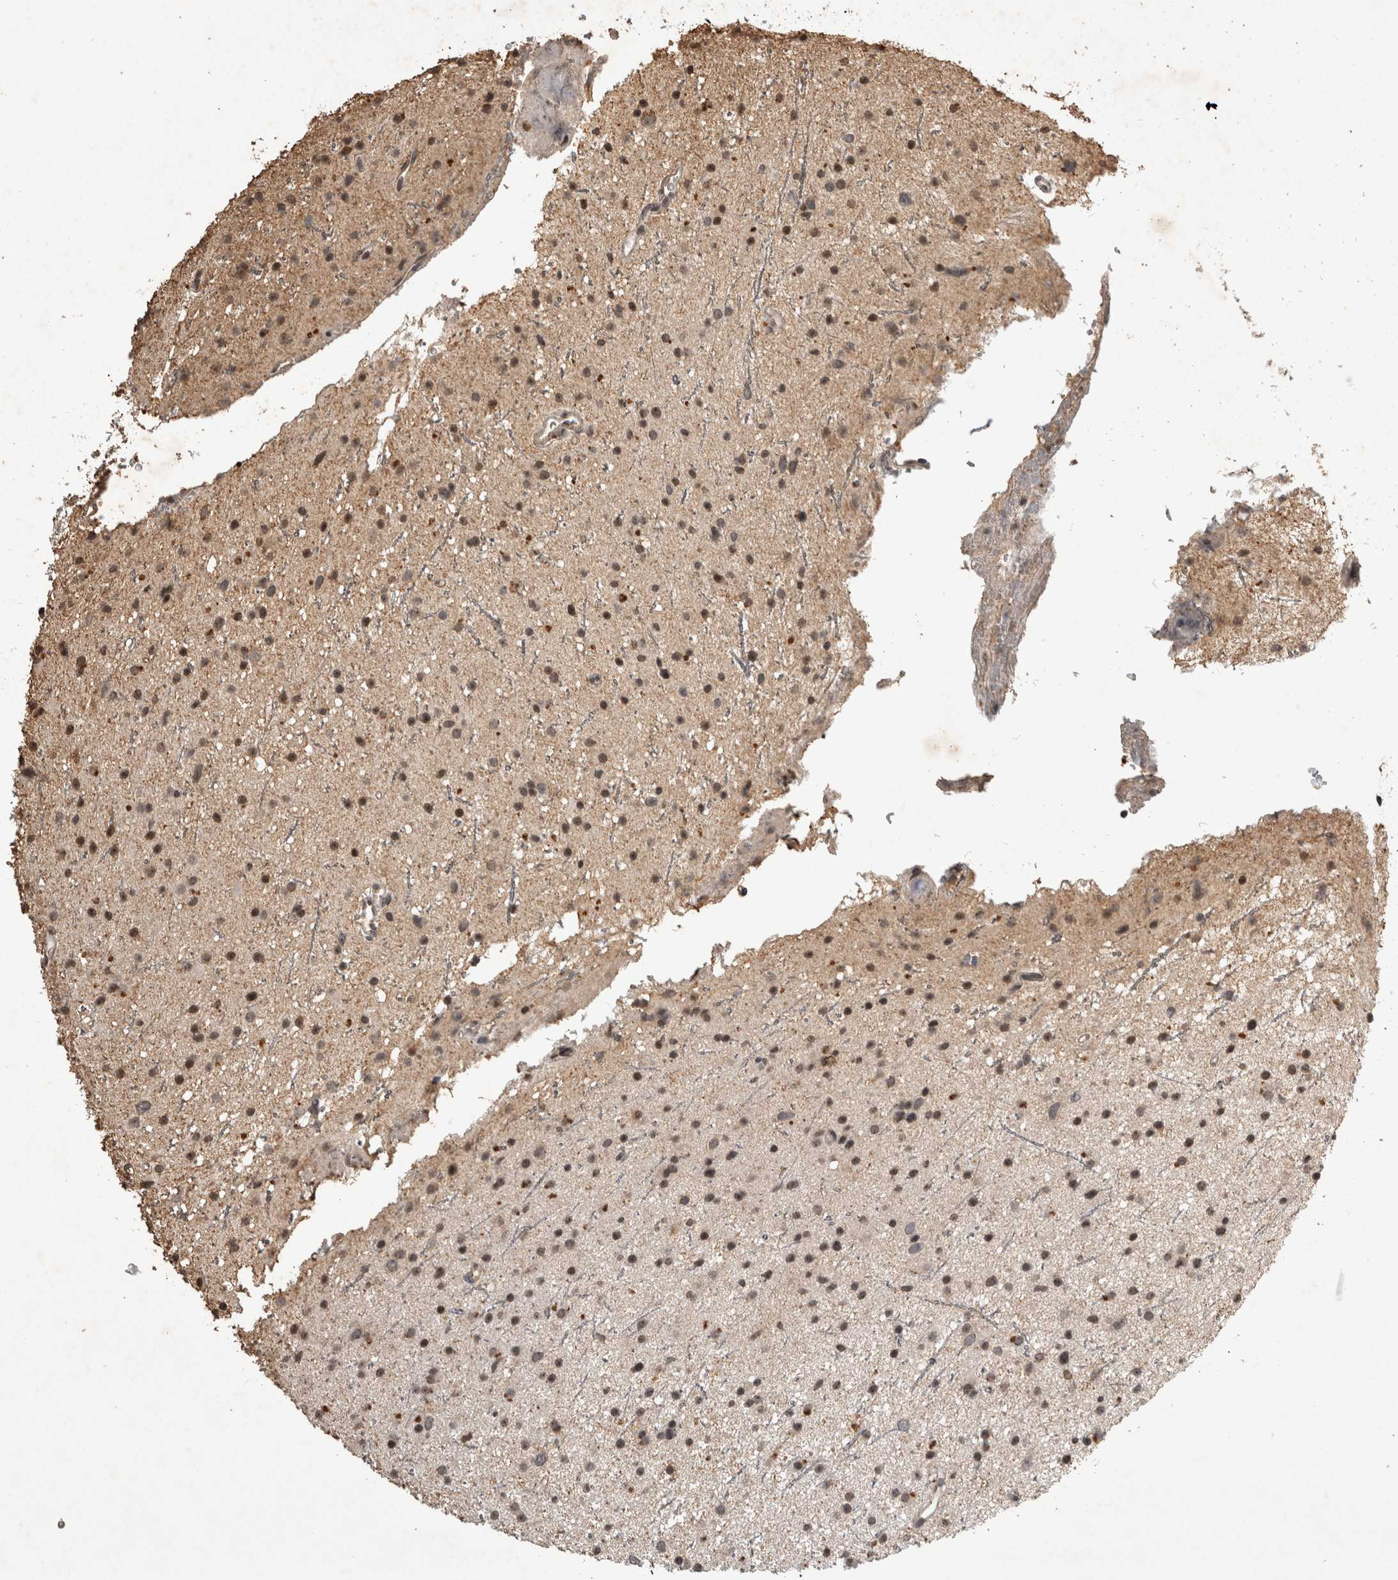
{"staining": {"intensity": "moderate", "quantity": ">75%", "location": "nuclear"}, "tissue": "glioma", "cell_type": "Tumor cells", "image_type": "cancer", "snomed": [{"axis": "morphology", "description": "Glioma, malignant, Low grade"}, {"axis": "topography", "description": "Cerebral cortex"}], "caption": "High-power microscopy captured an immunohistochemistry image of low-grade glioma (malignant), revealing moderate nuclear positivity in about >75% of tumor cells. (brown staining indicates protein expression, while blue staining denotes nuclei).", "gene": "HRK", "patient": {"sex": "female", "age": 39}}